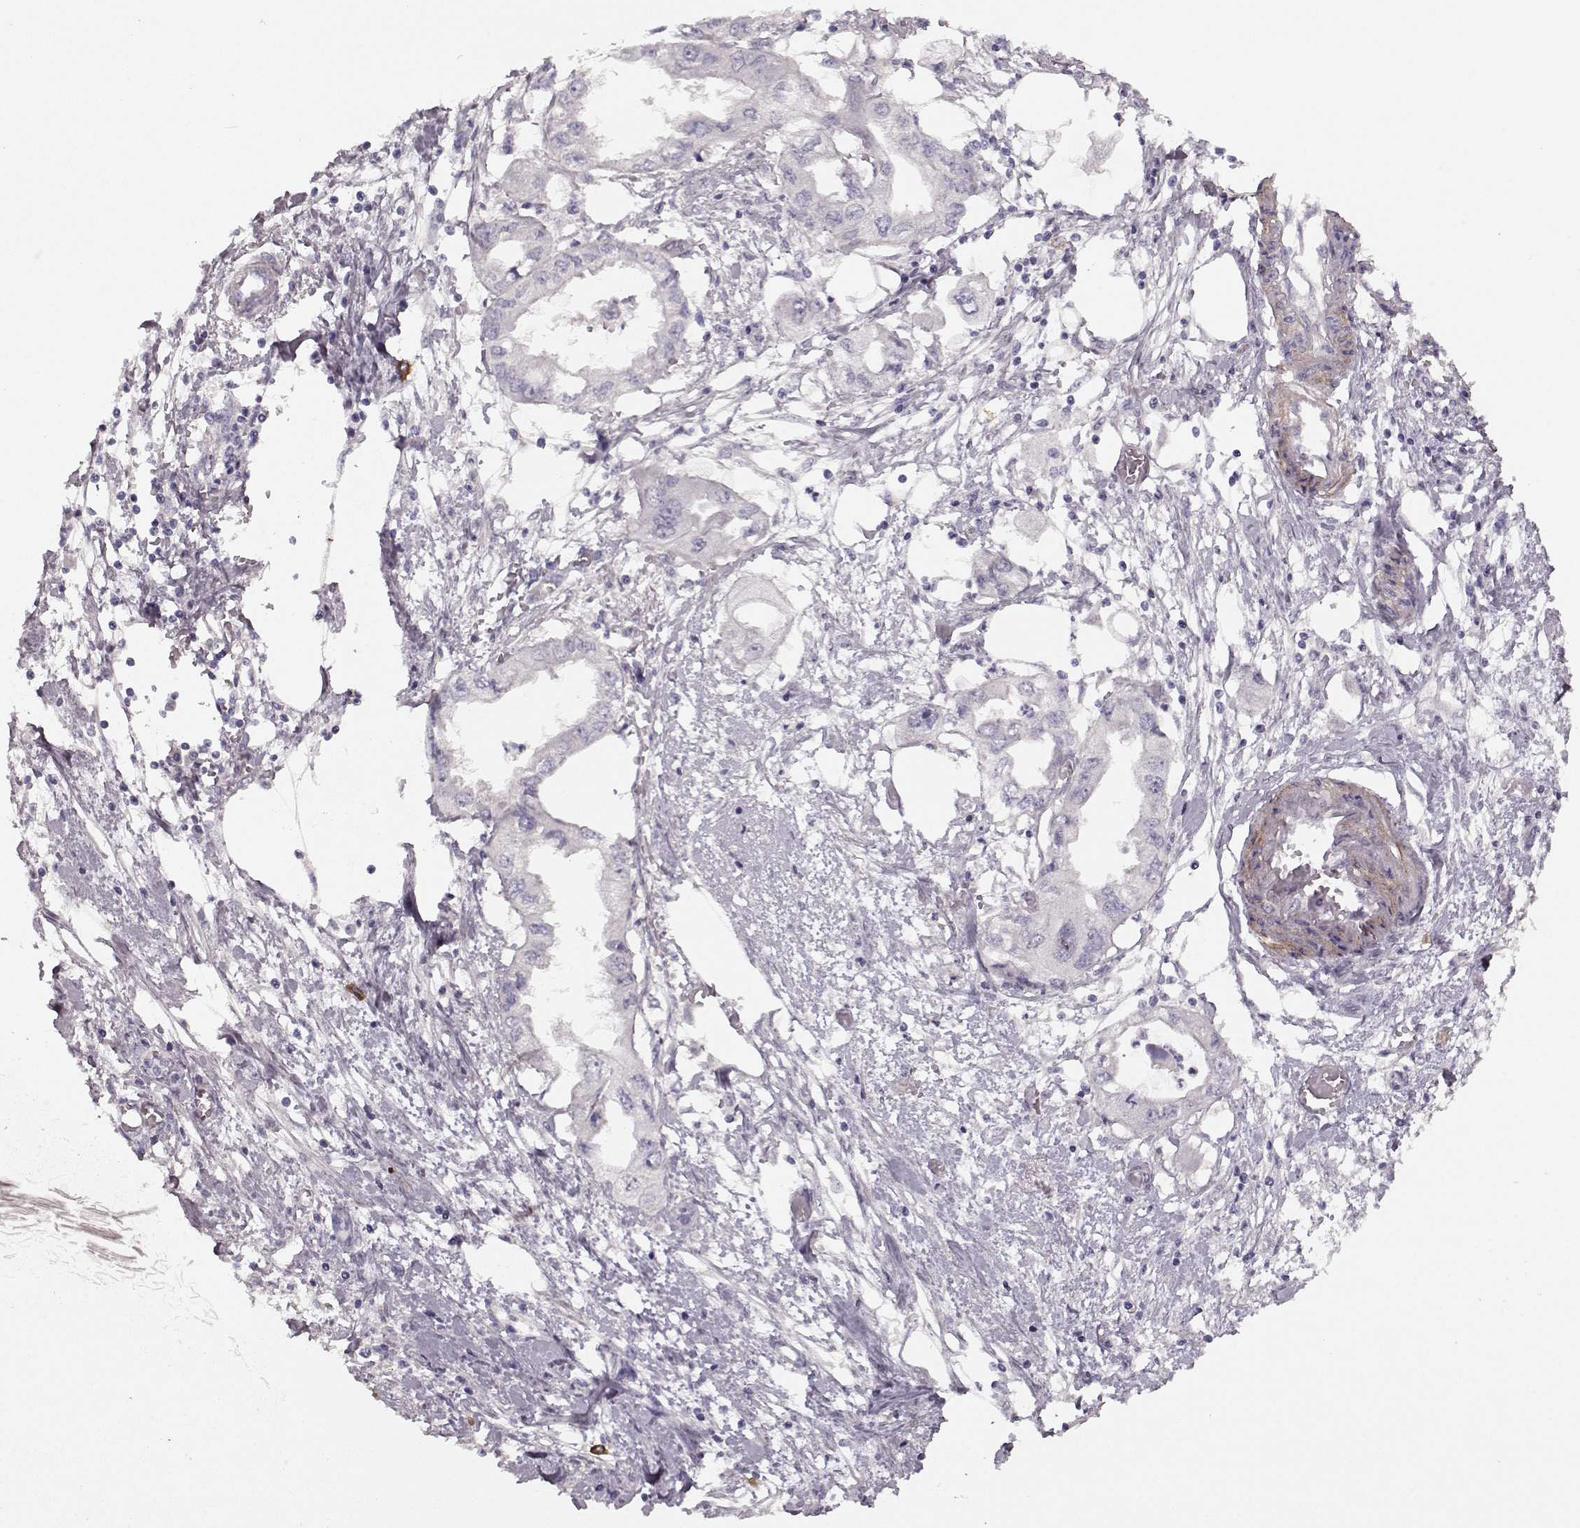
{"staining": {"intensity": "negative", "quantity": "none", "location": "none"}, "tissue": "endometrial cancer", "cell_type": "Tumor cells", "image_type": "cancer", "snomed": [{"axis": "morphology", "description": "Adenocarcinoma, NOS"}, {"axis": "morphology", "description": "Adenocarcinoma, metastatic, NOS"}, {"axis": "topography", "description": "Adipose tissue"}, {"axis": "topography", "description": "Endometrium"}], "caption": "High power microscopy photomicrograph of an immunohistochemistry (IHC) micrograph of endometrial cancer, revealing no significant staining in tumor cells.", "gene": "SLAIN2", "patient": {"sex": "female", "age": 67}}